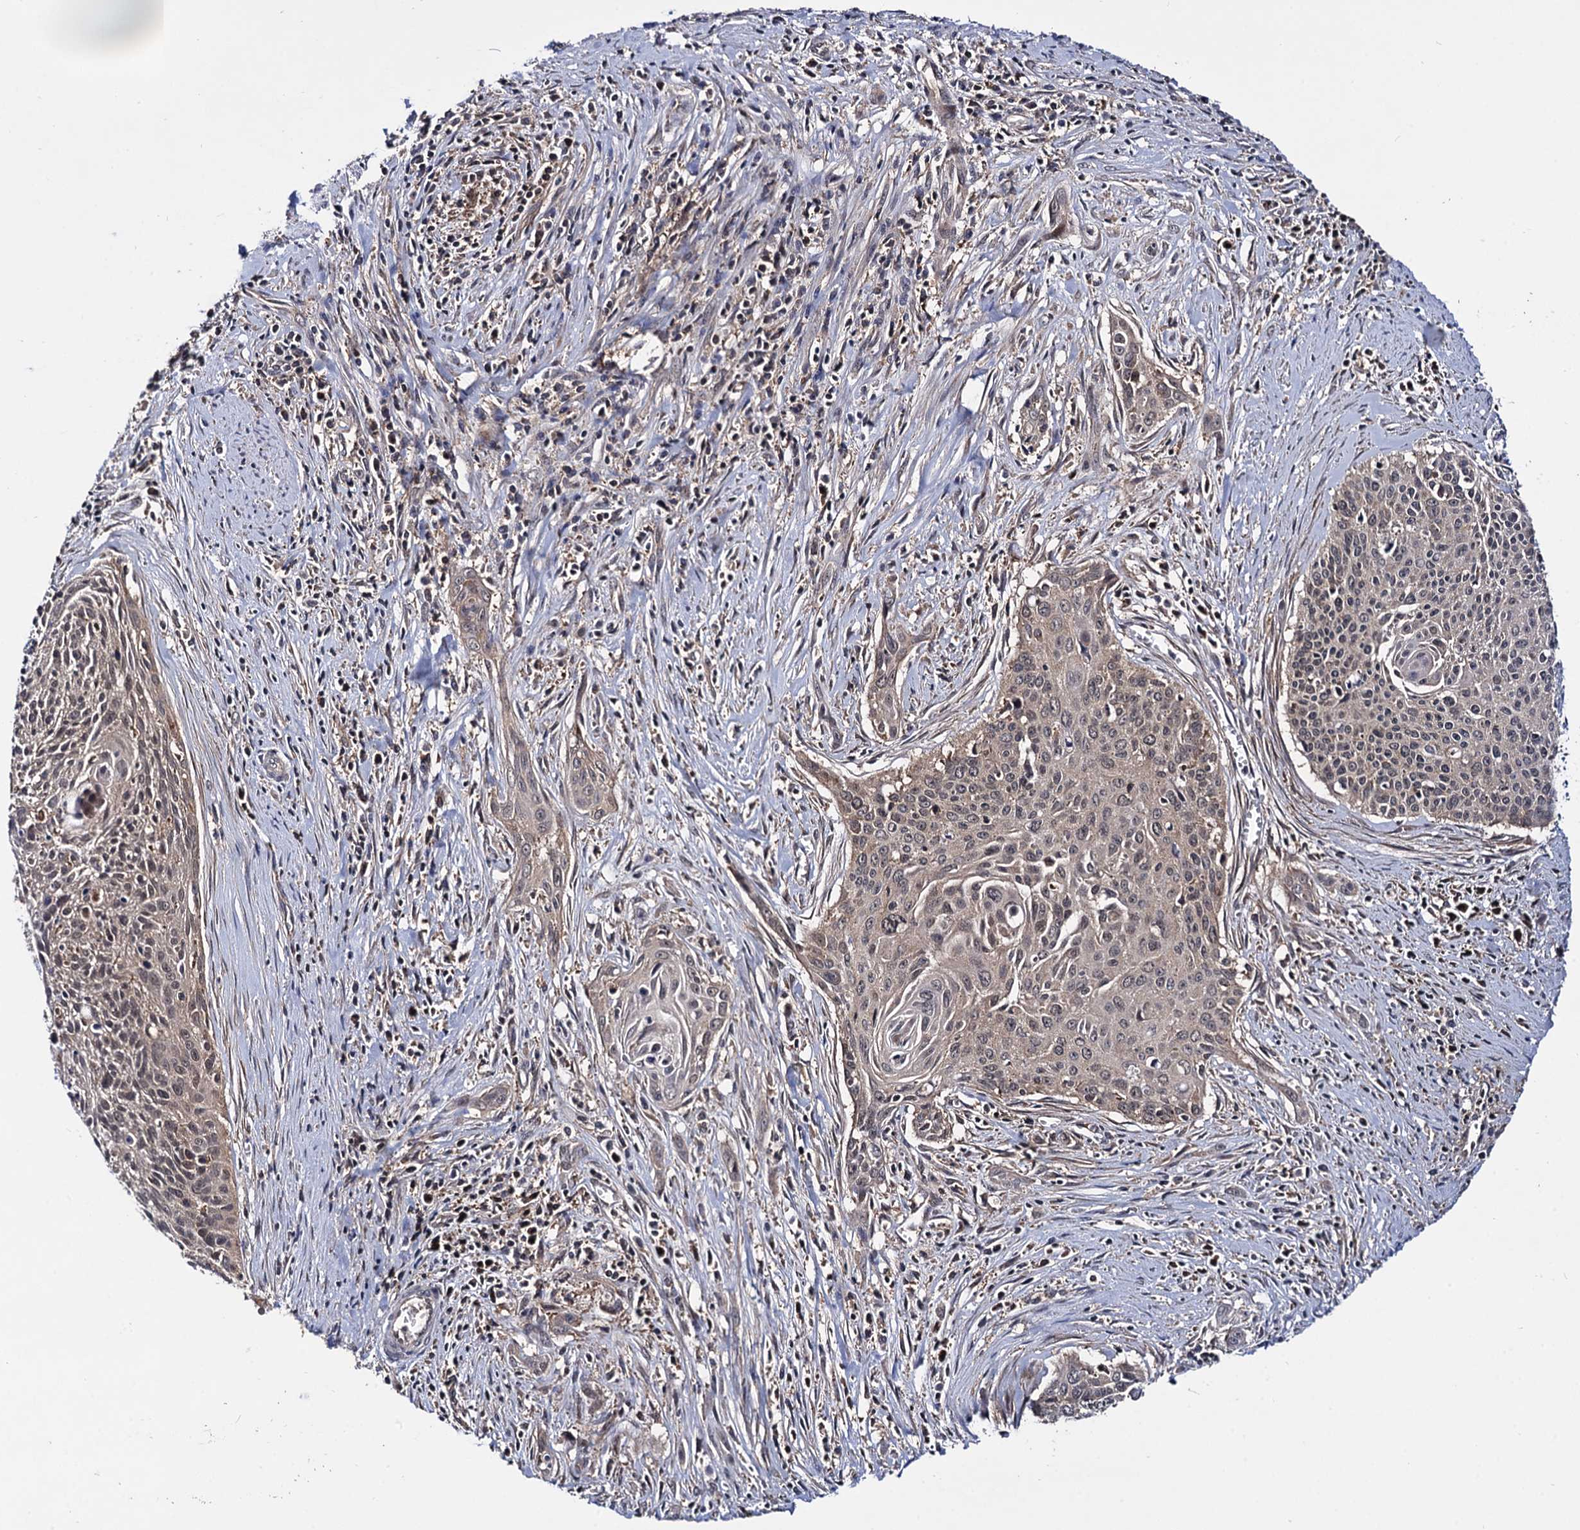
{"staining": {"intensity": "moderate", "quantity": "25%-75%", "location": "nuclear"}, "tissue": "cervical cancer", "cell_type": "Tumor cells", "image_type": "cancer", "snomed": [{"axis": "morphology", "description": "Squamous cell carcinoma, NOS"}, {"axis": "topography", "description": "Cervix"}], "caption": "Protein expression analysis of human cervical squamous cell carcinoma reveals moderate nuclear staining in about 25%-75% of tumor cells.", "gene": "MICAL2", "patient": {"sex": "female", "age": 55}}